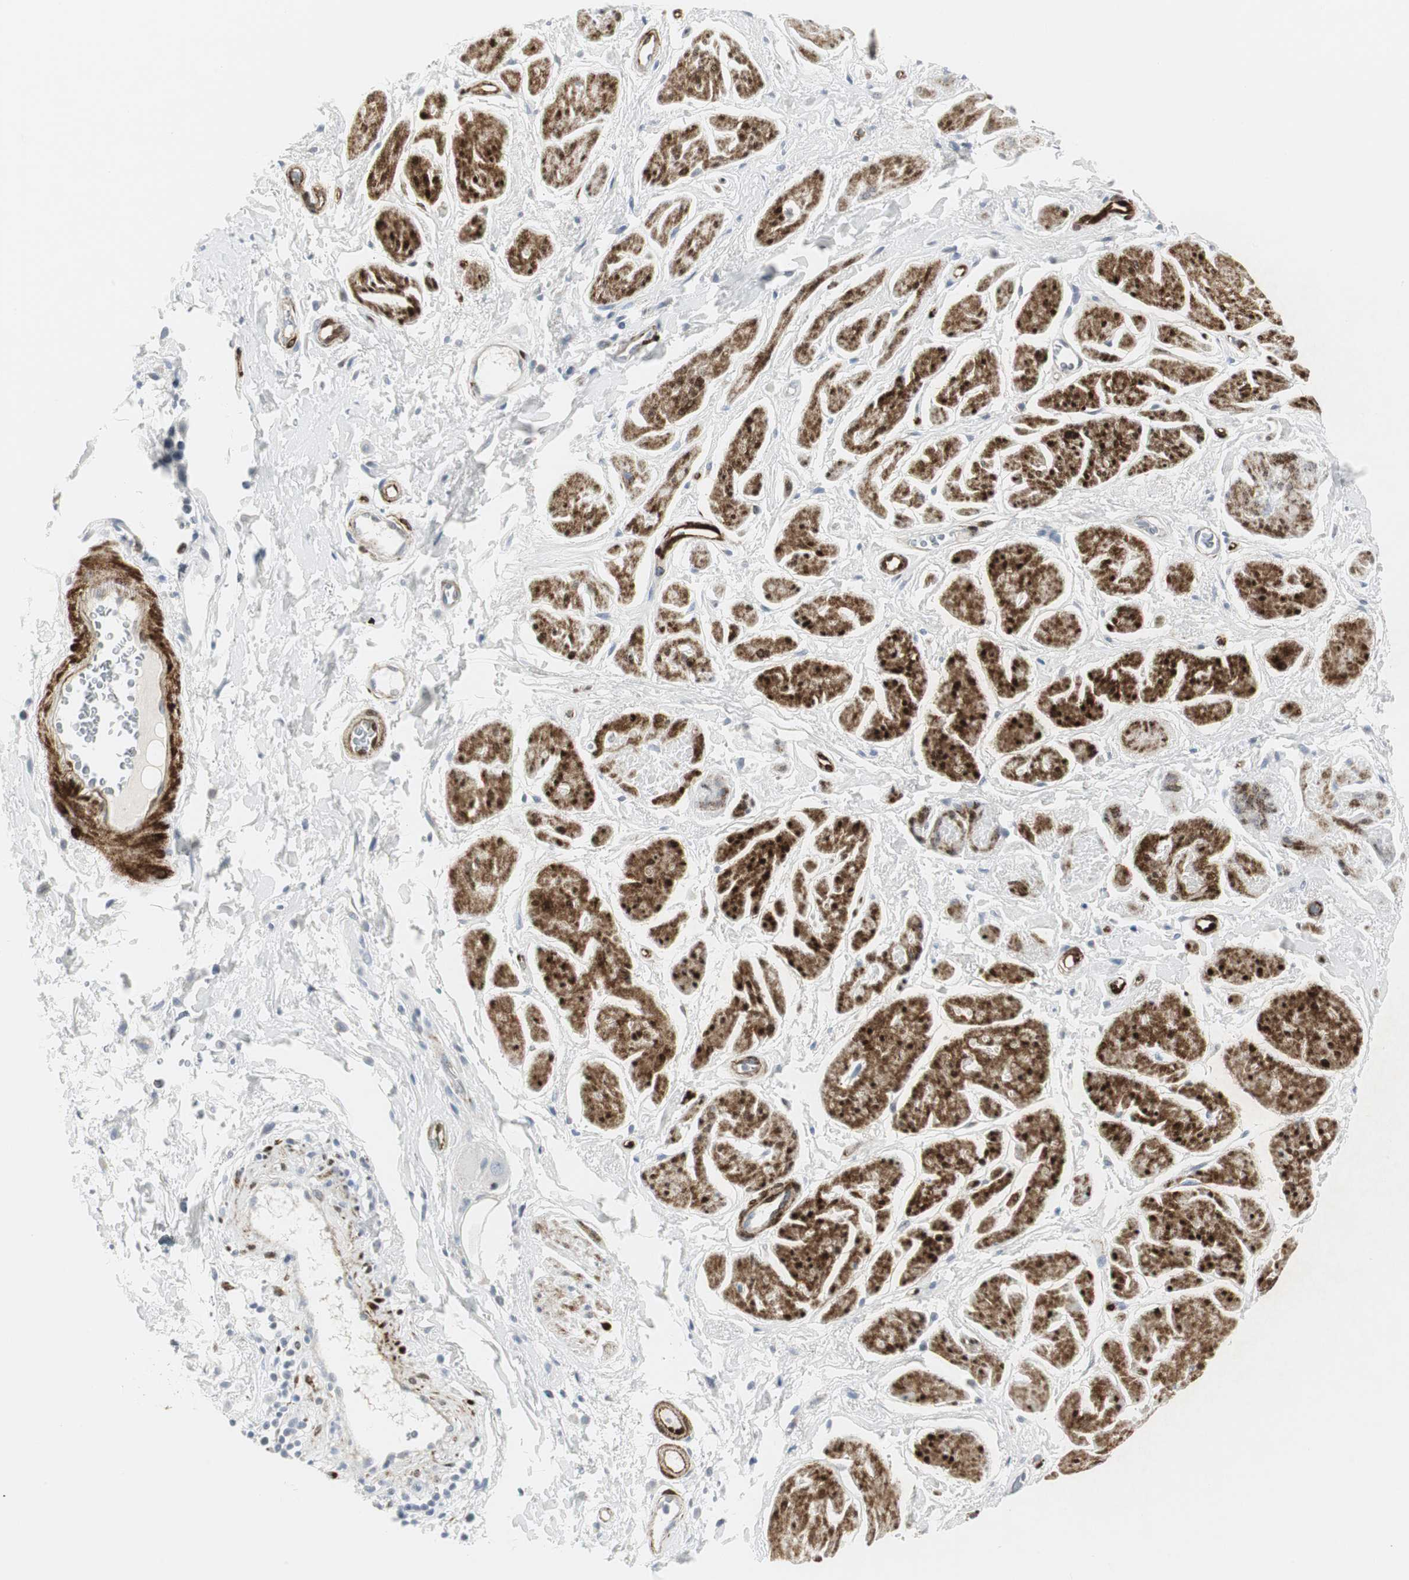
{"staining": {"intensity": "negative", "quantity": "none", "location": "none"}, "tissue": "adipose tissue", "cell_type": "Adipocytes", "image_type": "normal", "snomed": [{"axis": "morphology", "description": "Normal tissue, NOS"}, {"axis": "topography", "description": "Soft tissue"}, {"axis": "topography", "description": "Peripheral nerve tissue"}], "caption": "Adipocytes are negative for brown protein staining in benign adipose tissue. (DAB (3,3'-diaminobenzidine) IHC visualized using brightfield microscopy, high magnification).", "gene": "PPP1R14A", "patient": {"sex": "female", "age": 71}}